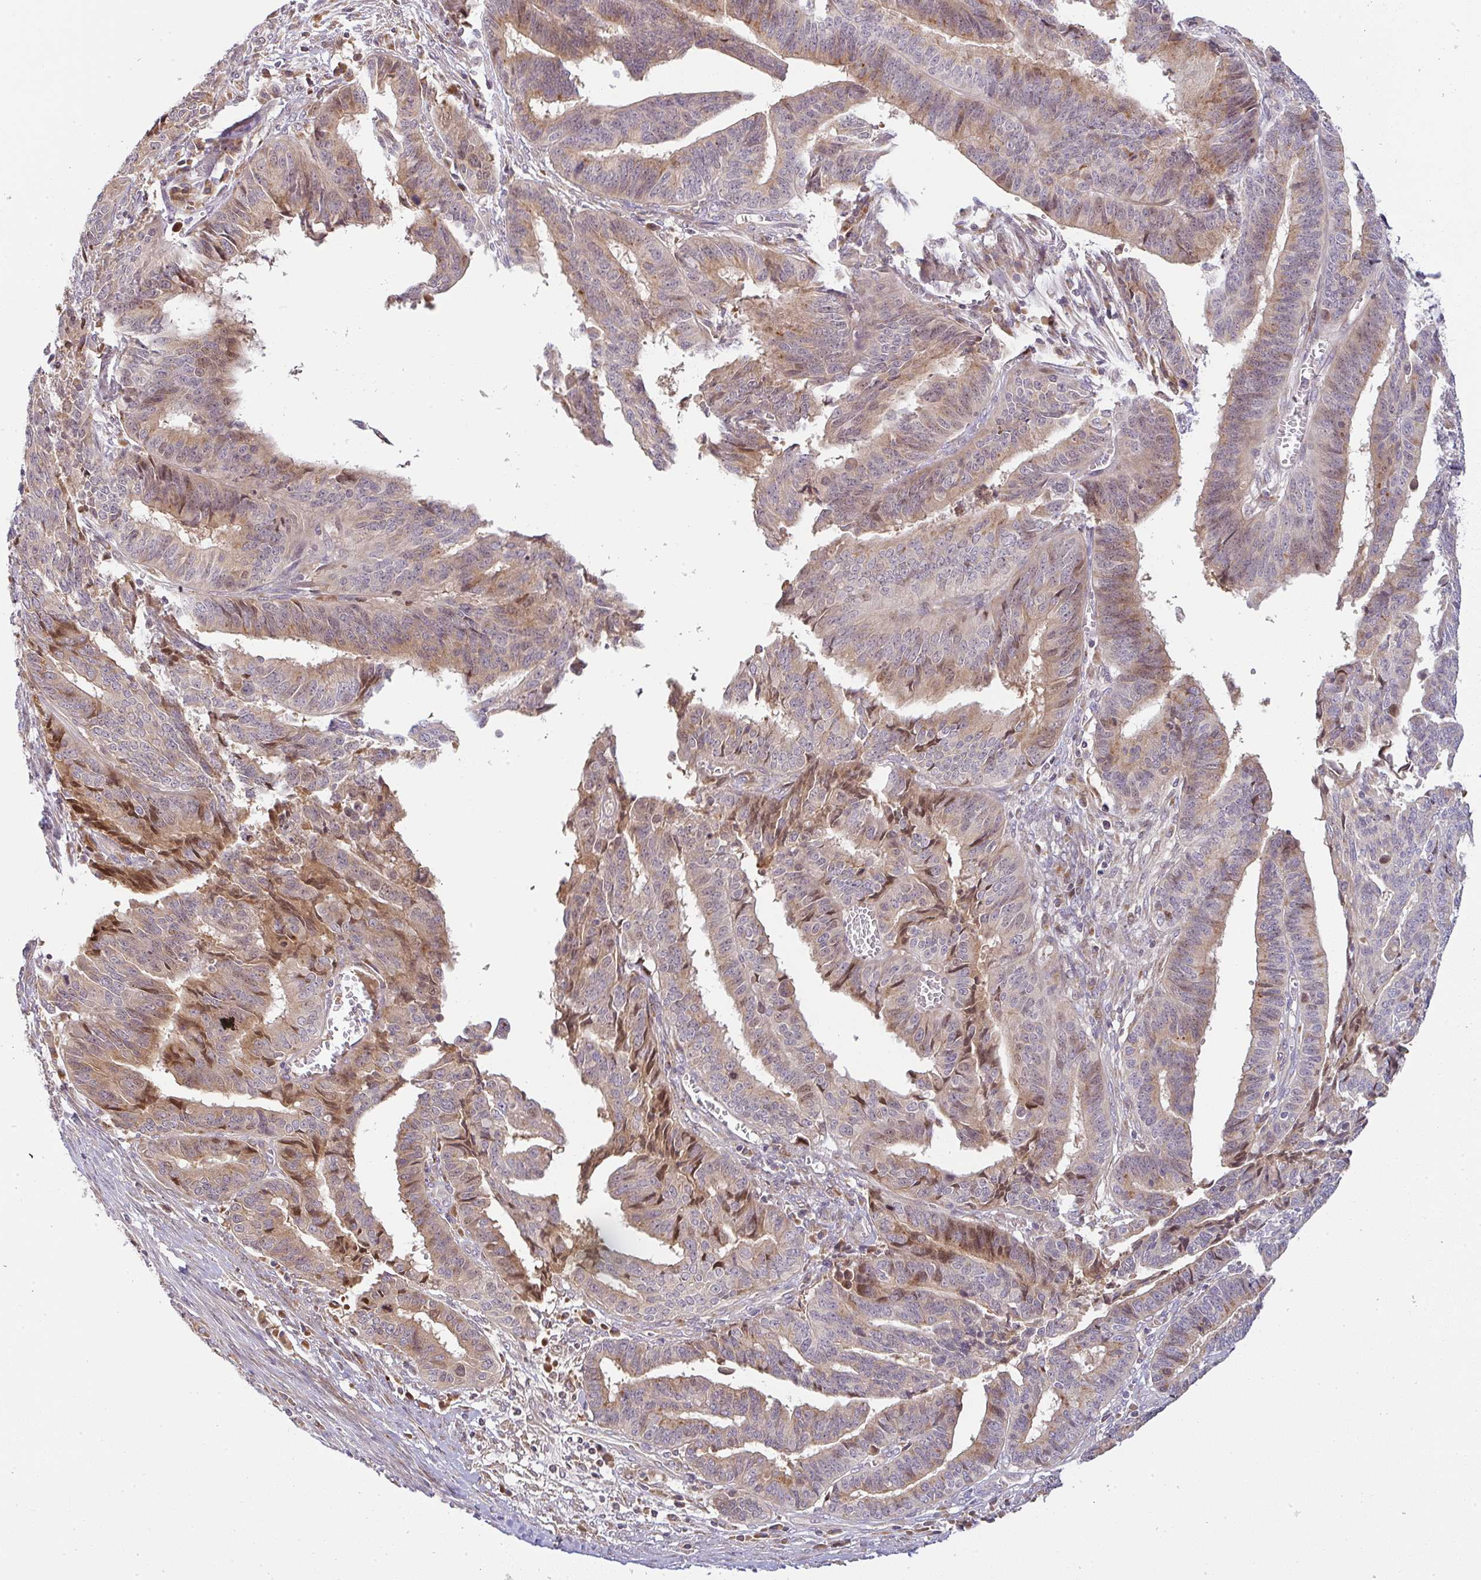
{"staining": {"intensity": "moderate", "quantity": ">75%", "location": "cytoplasmic/membranous,nuclear"}, "tissue": "endometrial cancer", "cell_type": "Tumor cells", "image_type": "cancer", "snomed": [{"axis": "morphology", "description": "Adenocarcinoma, NOS"}, {"axis": "topography", "description": "Endometrium"}], "caption": "IHC (DAB (3,3'-diaminobenzidine)) staining of human endometrial adenocarcinoma exhibits moderate cytoplasmic/membranous and nuclear protein staining in approximately >75% of tumor cells. The staining is performed using DAB (3,3'-diaminobenzidine) brown chromogen to label protein expression. The nuclei are counter-stained blue using hematoxylin.", "gene": "MOB1A", "patient": {"sex": "female", "age": 65}}